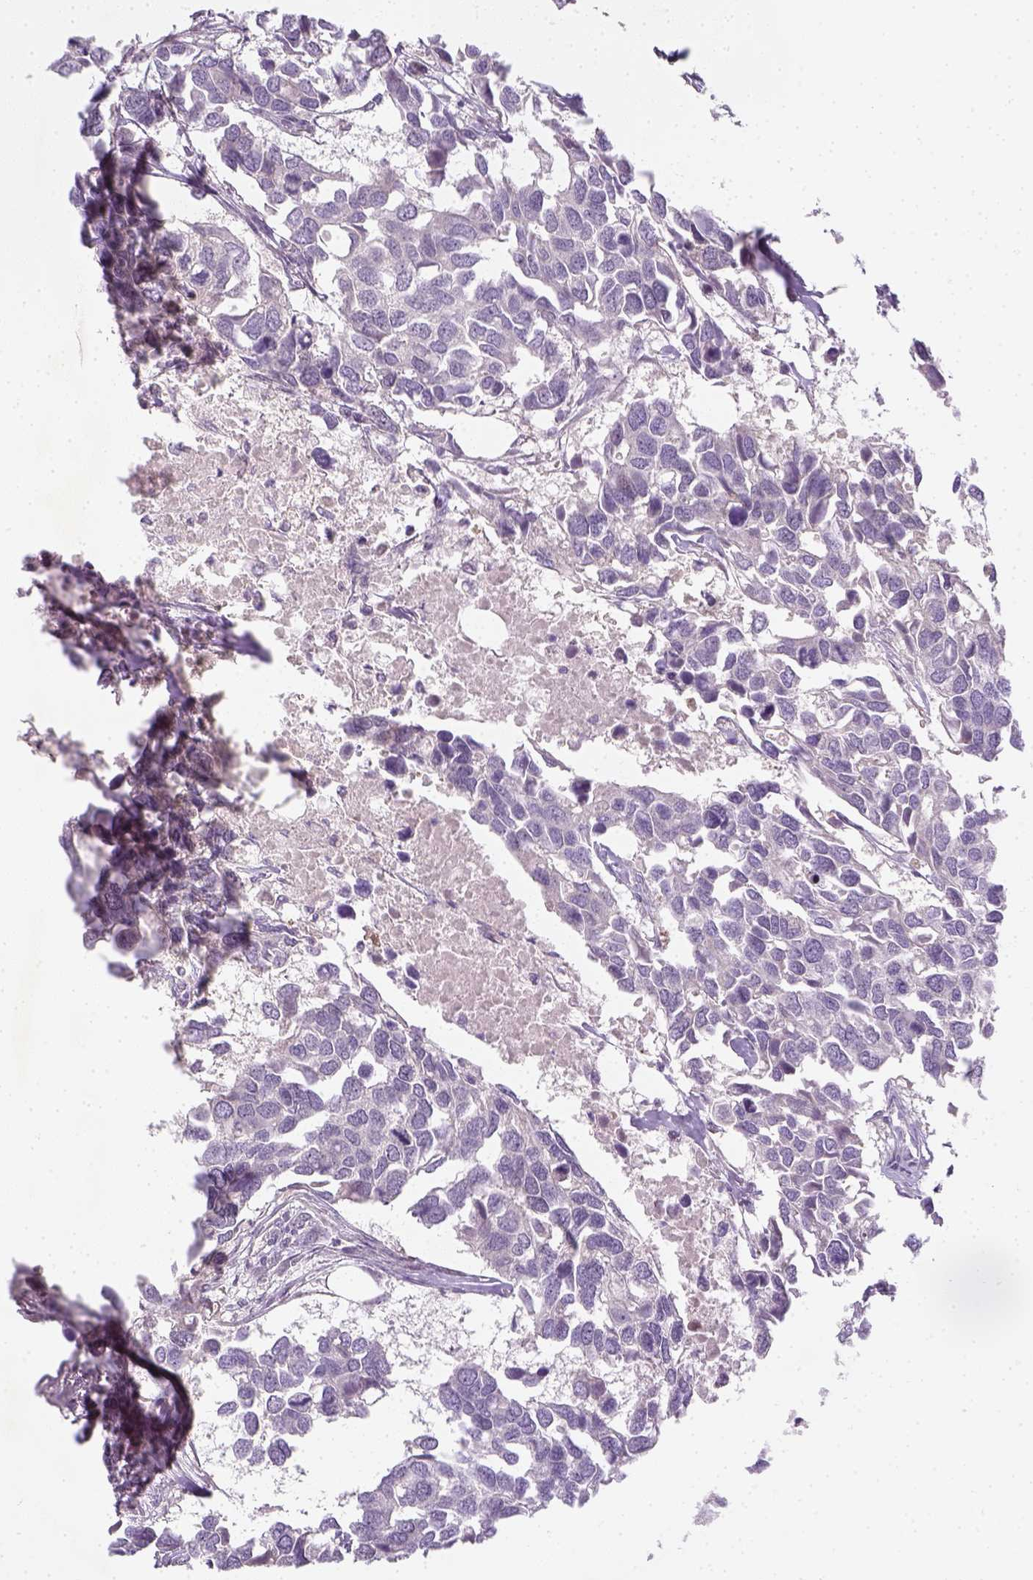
{"staining": {"intensity": "negative", "quantity": "none", "location": "none"}, "tissue": "breast cancer", "cell_type": "Tumor cells", "image_type": "cancer", "snomed": [{"axis": "morphology", "description": "Duct carcinoma"}, {"axis": "topography", "description": "Breast"}], "caption": "Tumor cells show no significant protein positivity in invasive ductal carcinoma (breast). The staining was performed using DAB to visualize the protein expression in brown, while the nuclei were stained in blue with hematoxylin (Magnification: 20x).", "gene": "MAGEB3", "patient": {"sex": "female", "age": 83}}